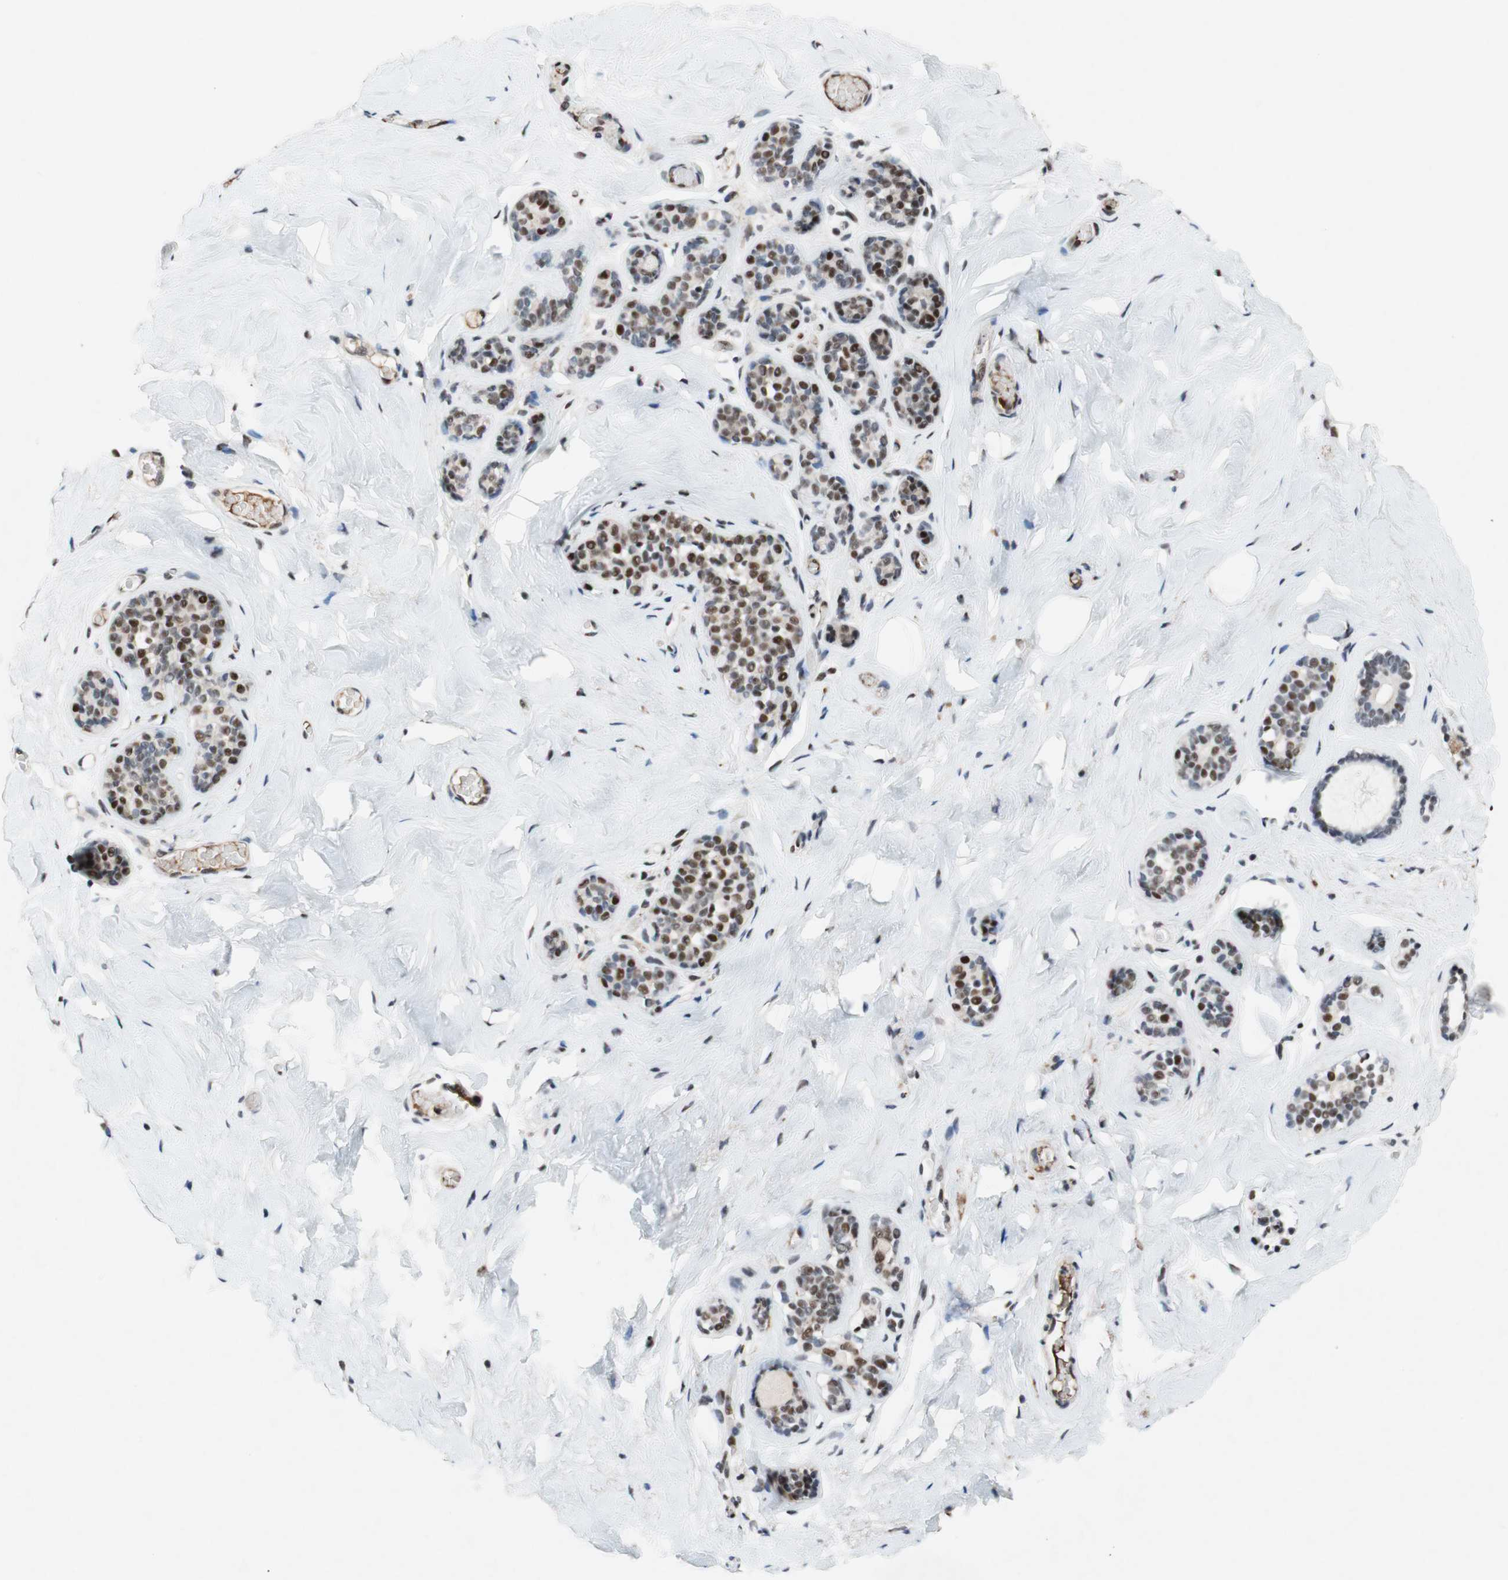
{"staining": {"intensity": "weak", "quantity": ">75%", "location": "nuclear"}, "tissue": "breast", "cell_type": "Adipocytes", "image_type": "normal", "snomed": [{"axis": "morphology", "description": "Normal tissue, NOS"}, {"axis": "topography", "description": "Breast"}], "caption": "A micrograph showing weak nuclear positivity in about >75% of adipocytes in benign breast, as visualized by brown immunohistochemical staining.", "gene": "TLE1", "patient": {"sex": "female", "age": 75}}